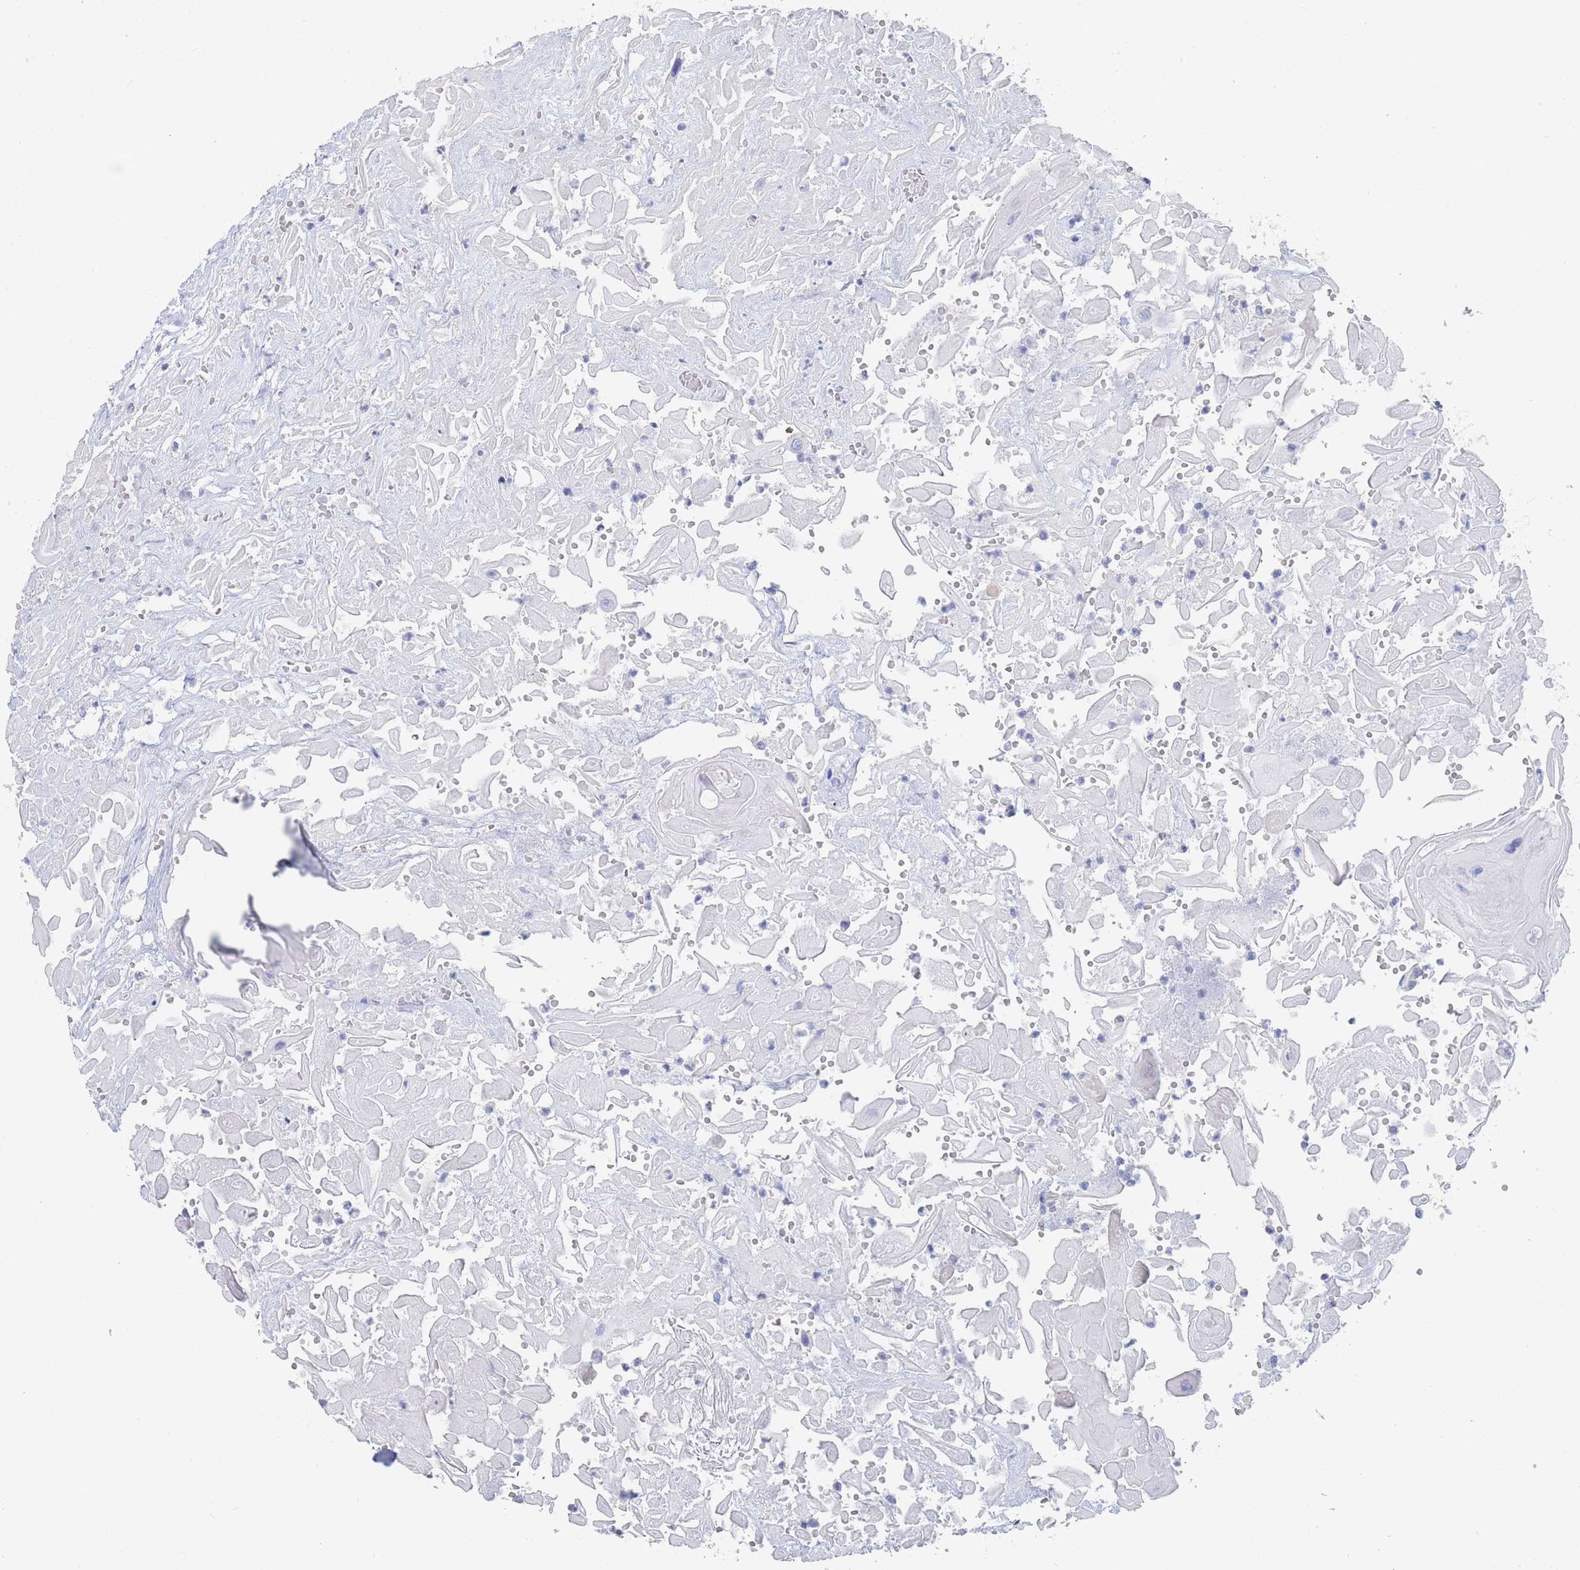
{"staining": {"intensity": "negative", "quantity": "none", "location": "none"}, "tissue": "head and neck cancer", "cell_type": "Tumor cells", "image_type": "cancer", "snomed": [{"axis": "morphology", "description": "Squamous cell carcinoma, NOS"}, {"axis": "topography", "description": "Head-Neck"}], "caption": "This is an immunohistochemistry micrograph of head and neck cancer. There is no staining in tumor cells.", "gene": "SLC25A35", "patient": {"sex": "male", "age": 81}}